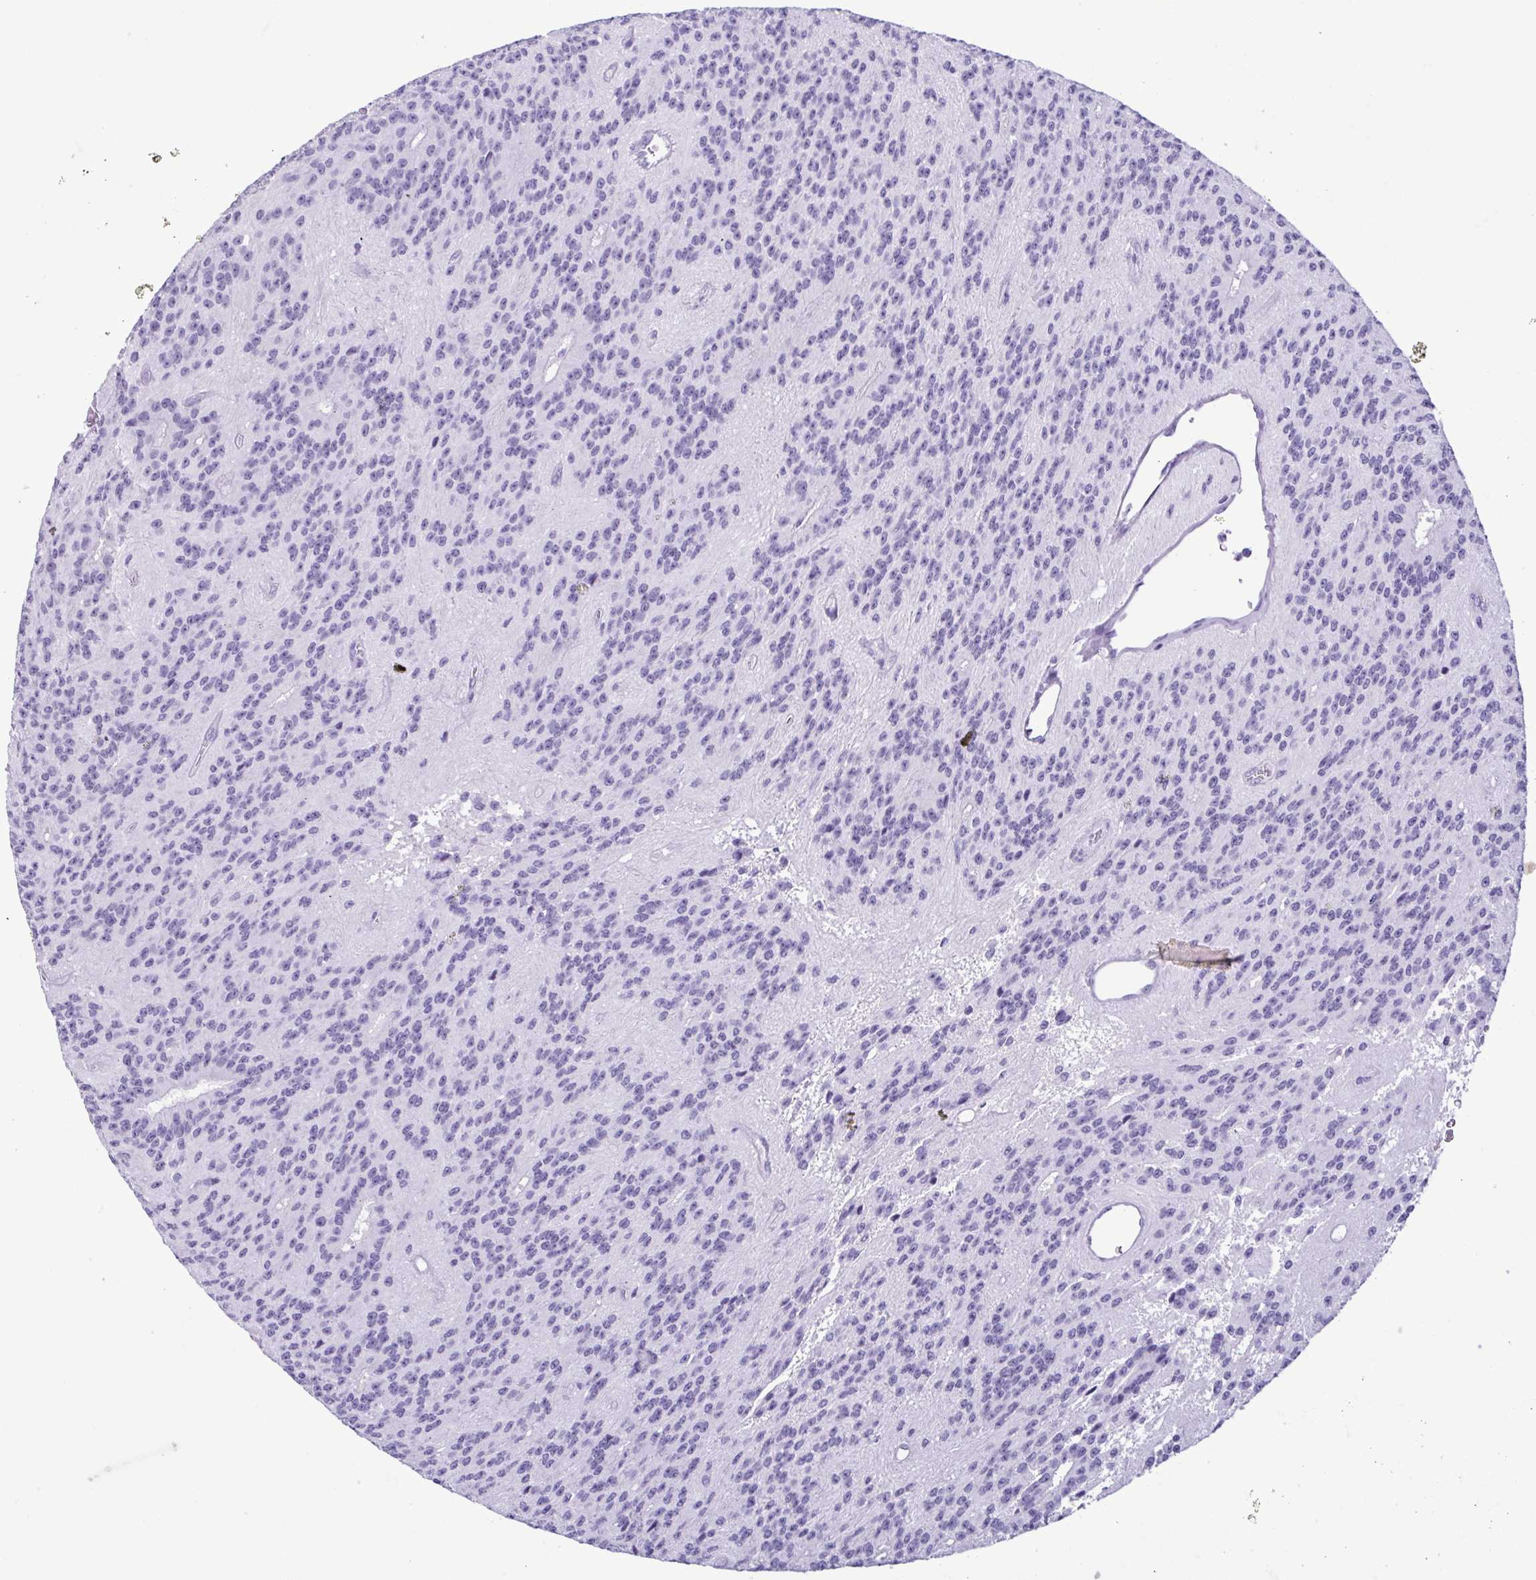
{"staining": {"intensity": "negative", "quantity": "none", "location": "none"}, "tissue": "glioma", "cell_type": "Tumor cells", "image_type": "cancer", "snomed": [{"axis": "morphology", "description": "Glioma, malignant, Low grade"}, {"axis": "topography", "description": "Brain"}], "caption": "A histopathology image of glioma stained for a protein shows no brown staining in tumor cells.", "gene": "SPATA16", "patient": {"sex": "male", "age": 31}}